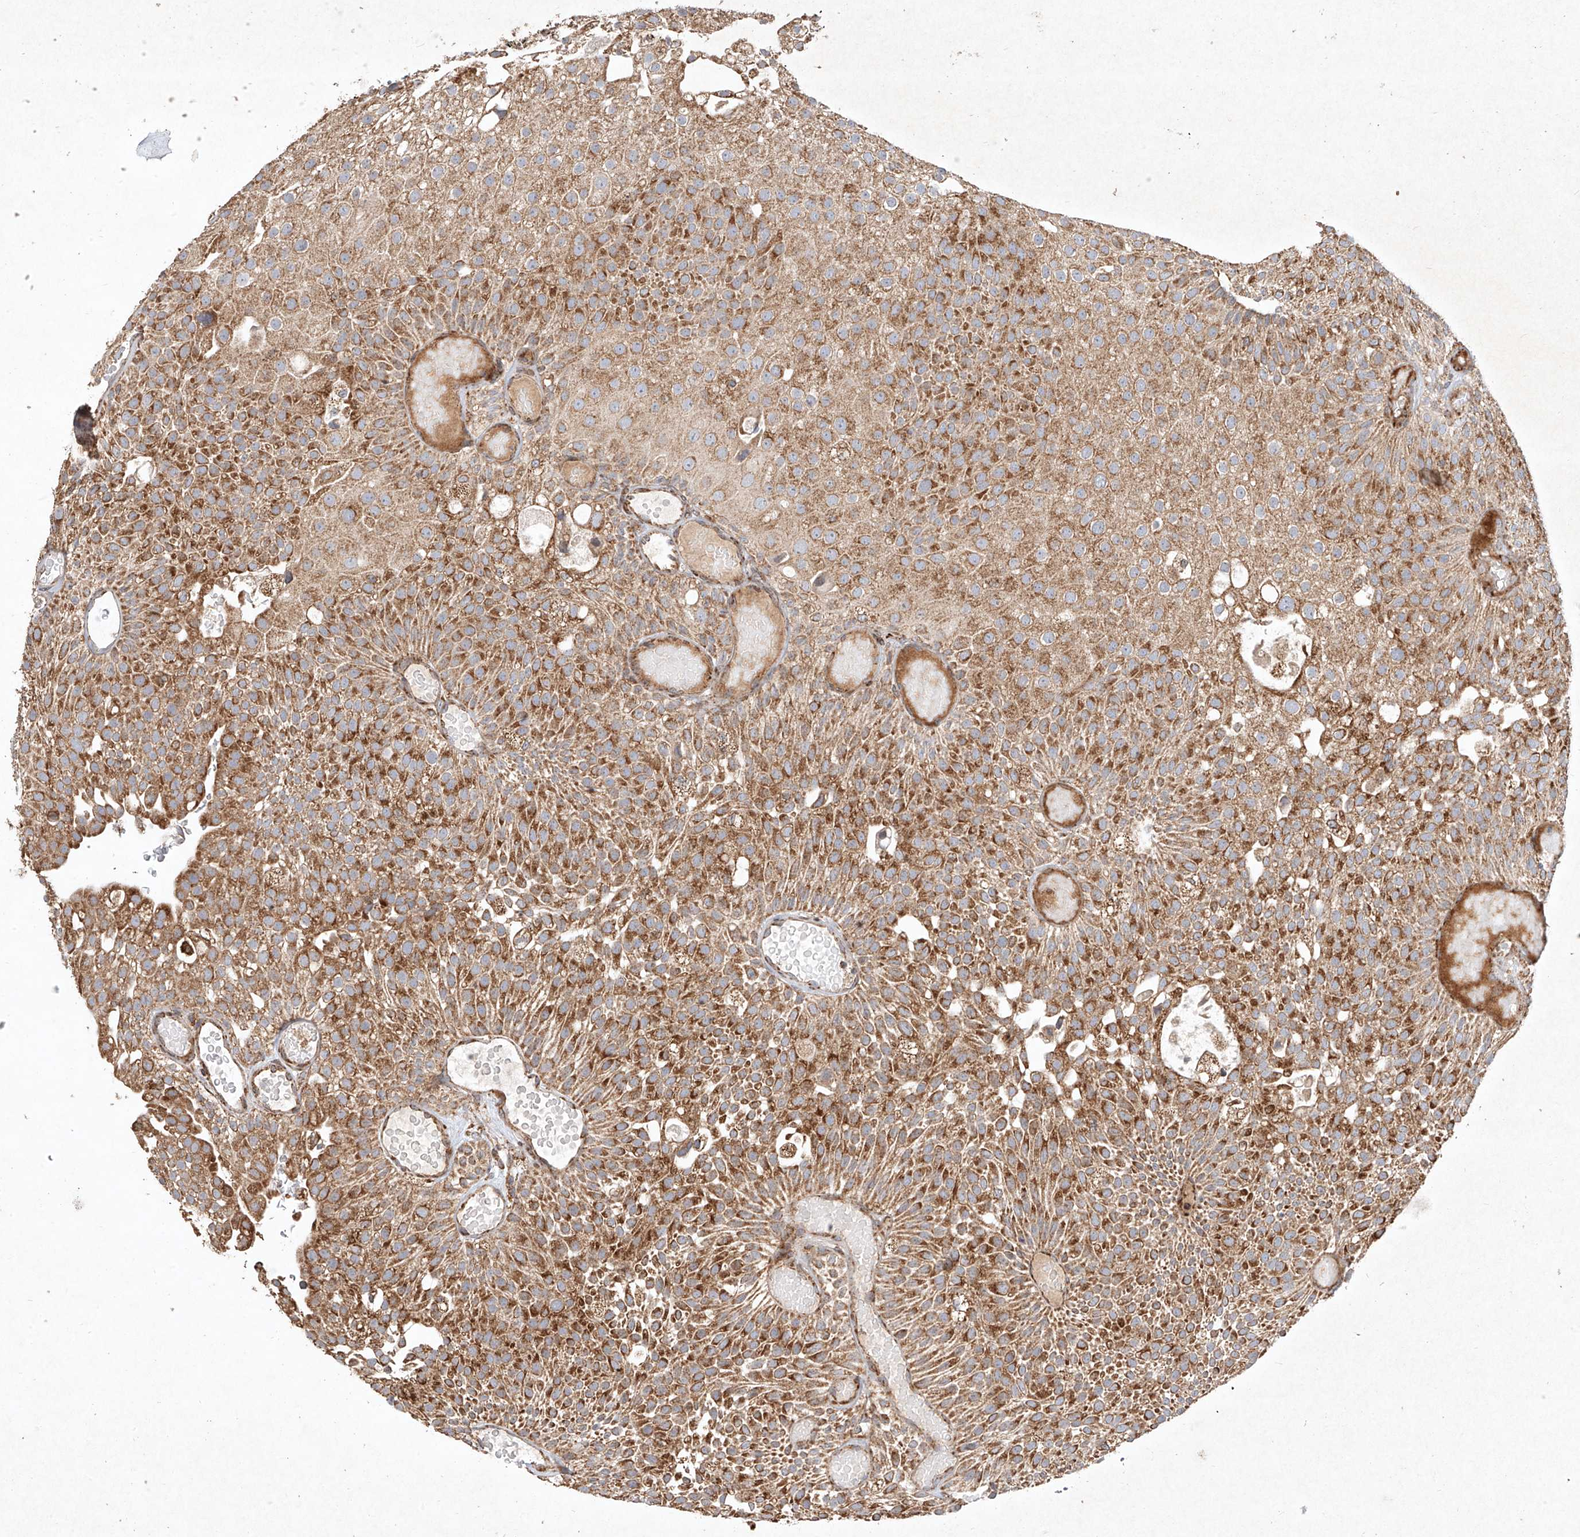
{"staining": {"intensity": "strong", "quantity": ">75%", "location": "cytoplasmic/membranous"}, "tissue": "urothelial cancer", "cell_type": "Tumor cells", "image_type": "cancer", "snomed": [{"axis": "morphology", "description": "Urothelial carcinoma, Low grade"}, {"axis": "topography", "description": "Urinary bladder"}], "caption": "Immunohistochemical staining of human urothelial carcinoma (low-grade) demonstrates high levels of strong cytoplasmic/membranous protein positivity in approximately >75% of tumor cells.", "gene": "SEMA3B", "patient": {"sex": "male", "age": 78}}